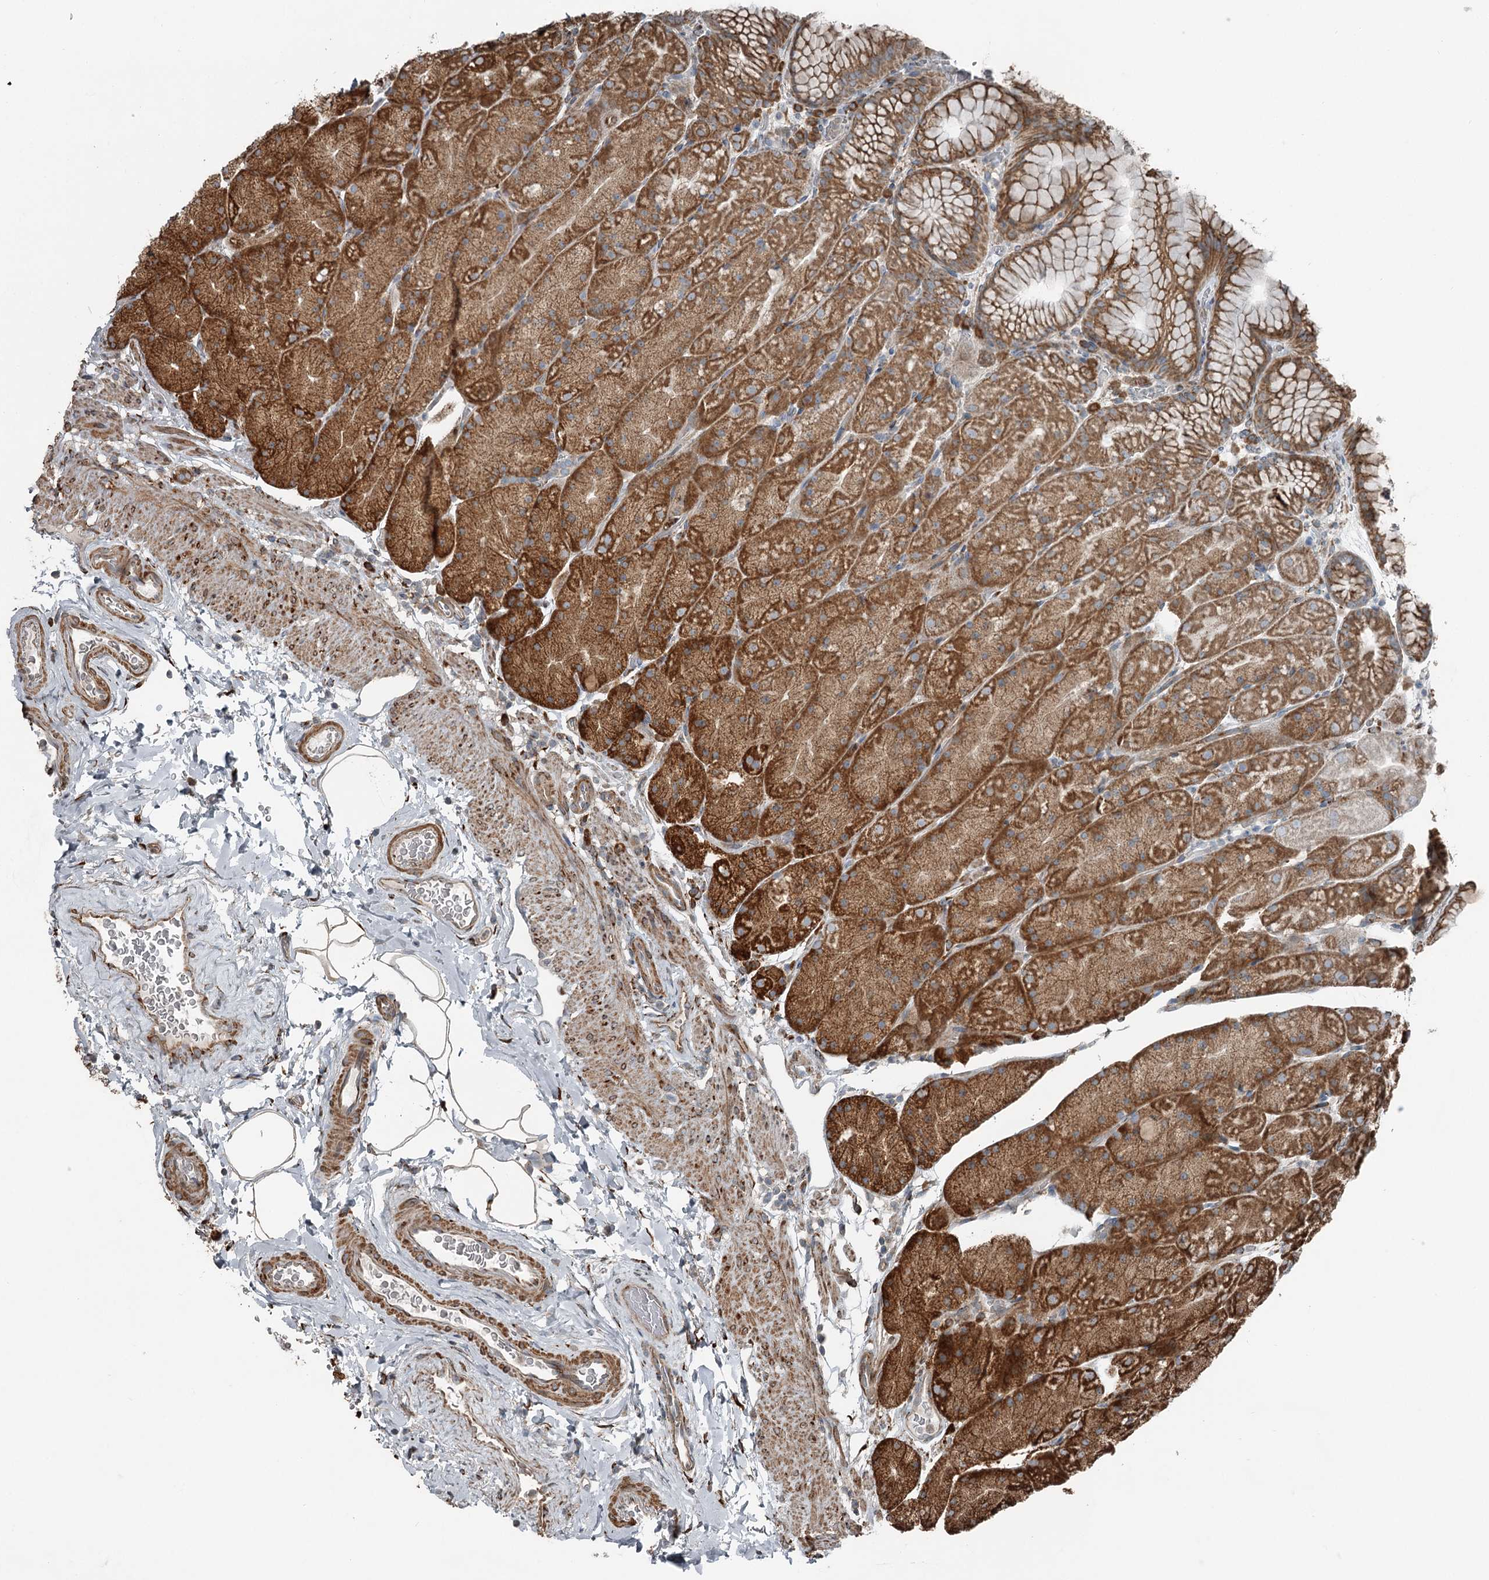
{"staining": {"intensity": "strong", "quantity": ">75%", "location": "cytoplasmic/membranous"}, "tissue": "stomach", "cell_type": "Glandular cells", "image_type": "normal", "snomed": [{"axis": "morphology", "description": "Normal tissue, NOS"}, {"axis": "topography", "description": "Stomach, upper"}, {"axis": "topography", "description": "Stomach, lower"}], "caption": "Stomach stained with DAB immunohistochemistry (IHC) demonstrates high levels of strong cytoplasmic/membranous expression in about >75% of glandular cells. (IHC, brightfield microscopy, high magnification).", "gene": "RASSF8", "patient": {"sex": "male", "age": 67}}